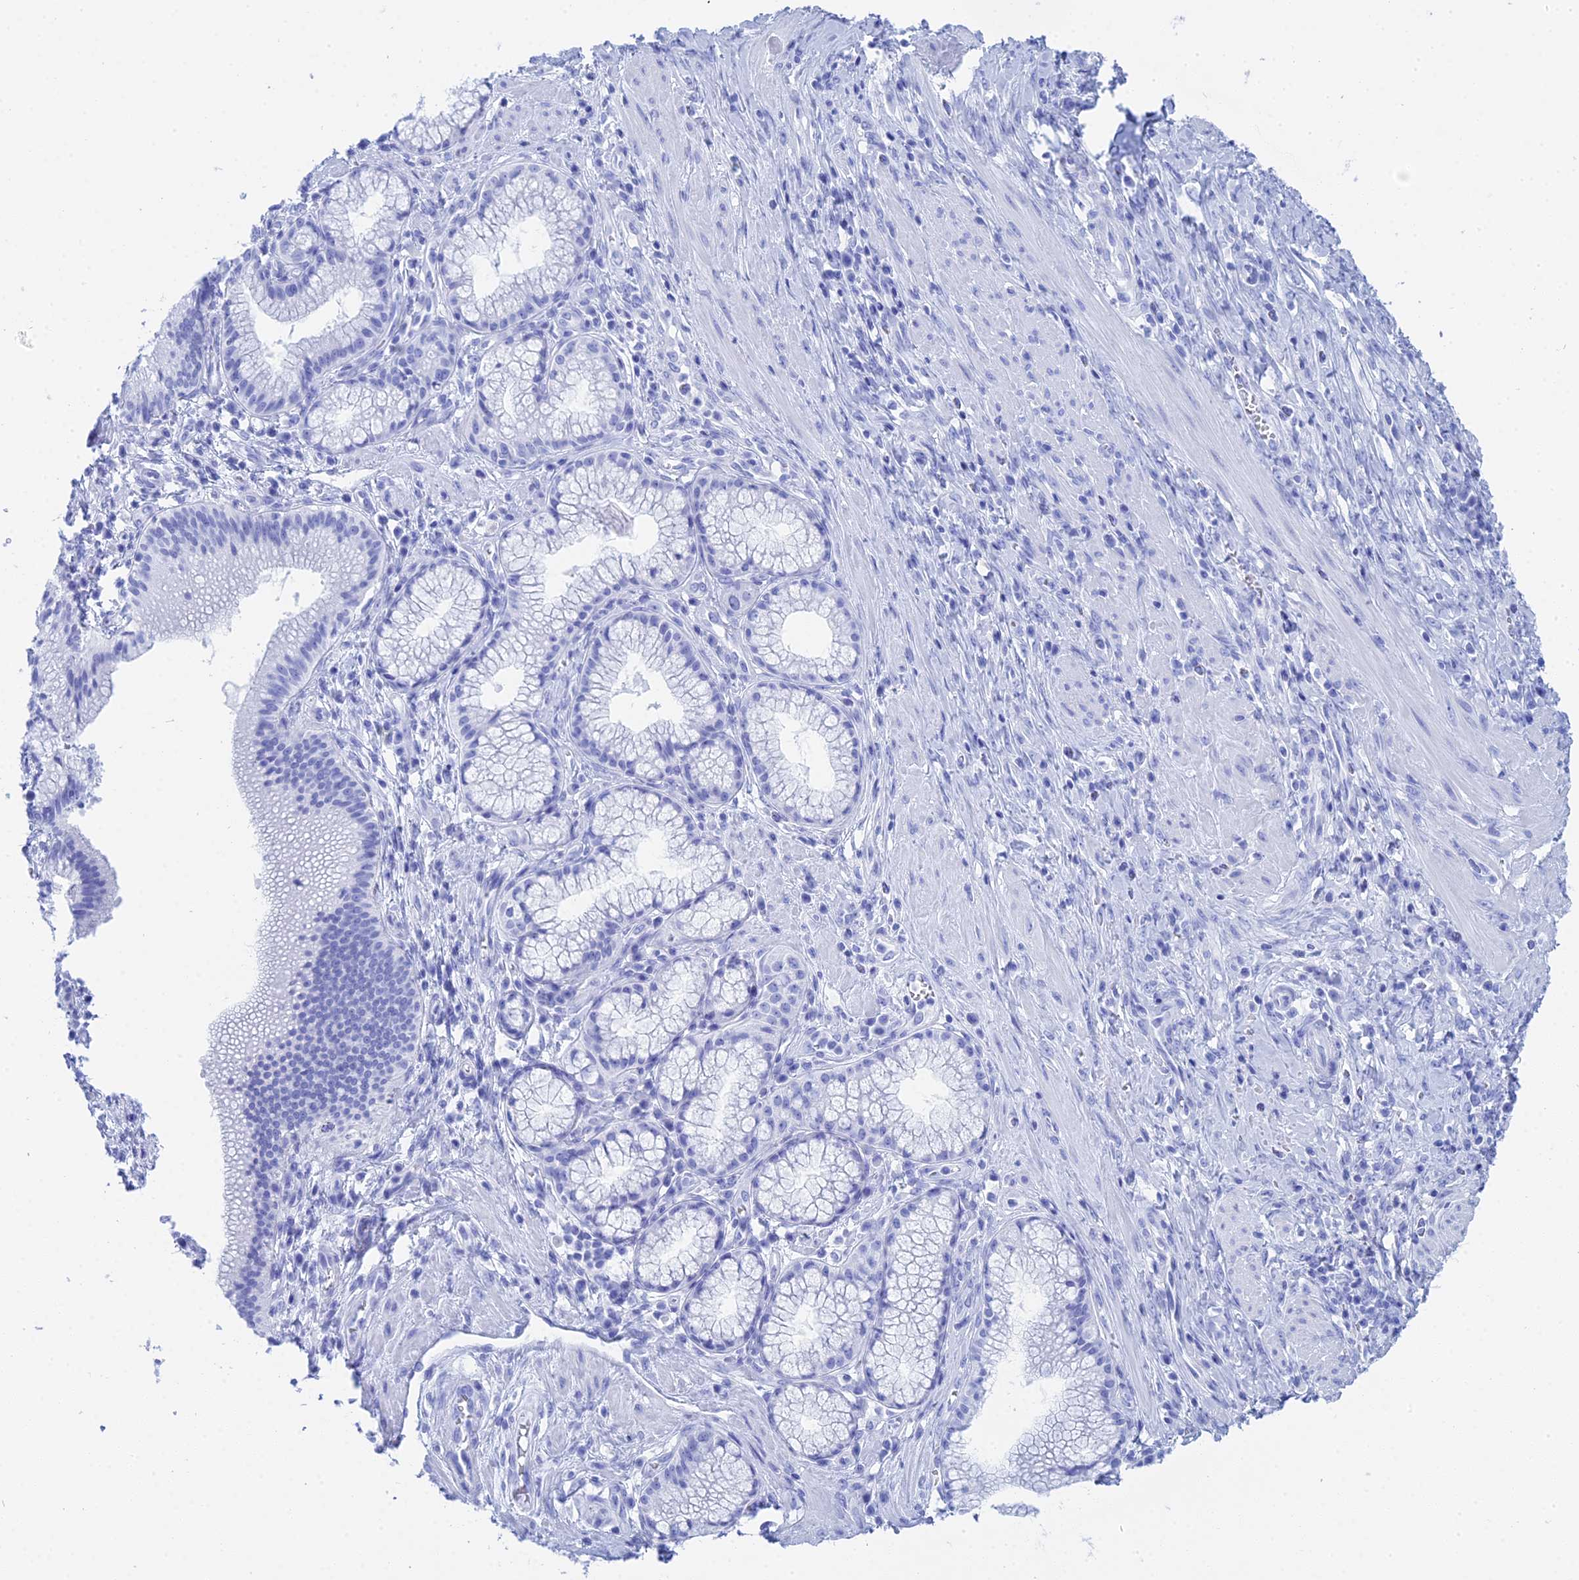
{"staining": {"intensity": "negative", "quantity": "none", "location": "none"}, "tissue": "pancreatic cancer", "cell_type": "Tumor cells", "image_type": "cancer", "snomed": [{"axis": "morphology", "description": "Adenocarcinoma, NOS"}, {"axis": "topography", "description": "Pancreas"}], "caption": "Tumor cells show no significant protein positivity in pancreatic cancer (adenocarcinoma).", "gene": "TEX101", "patient": {"sex": "male", "age": 72}}